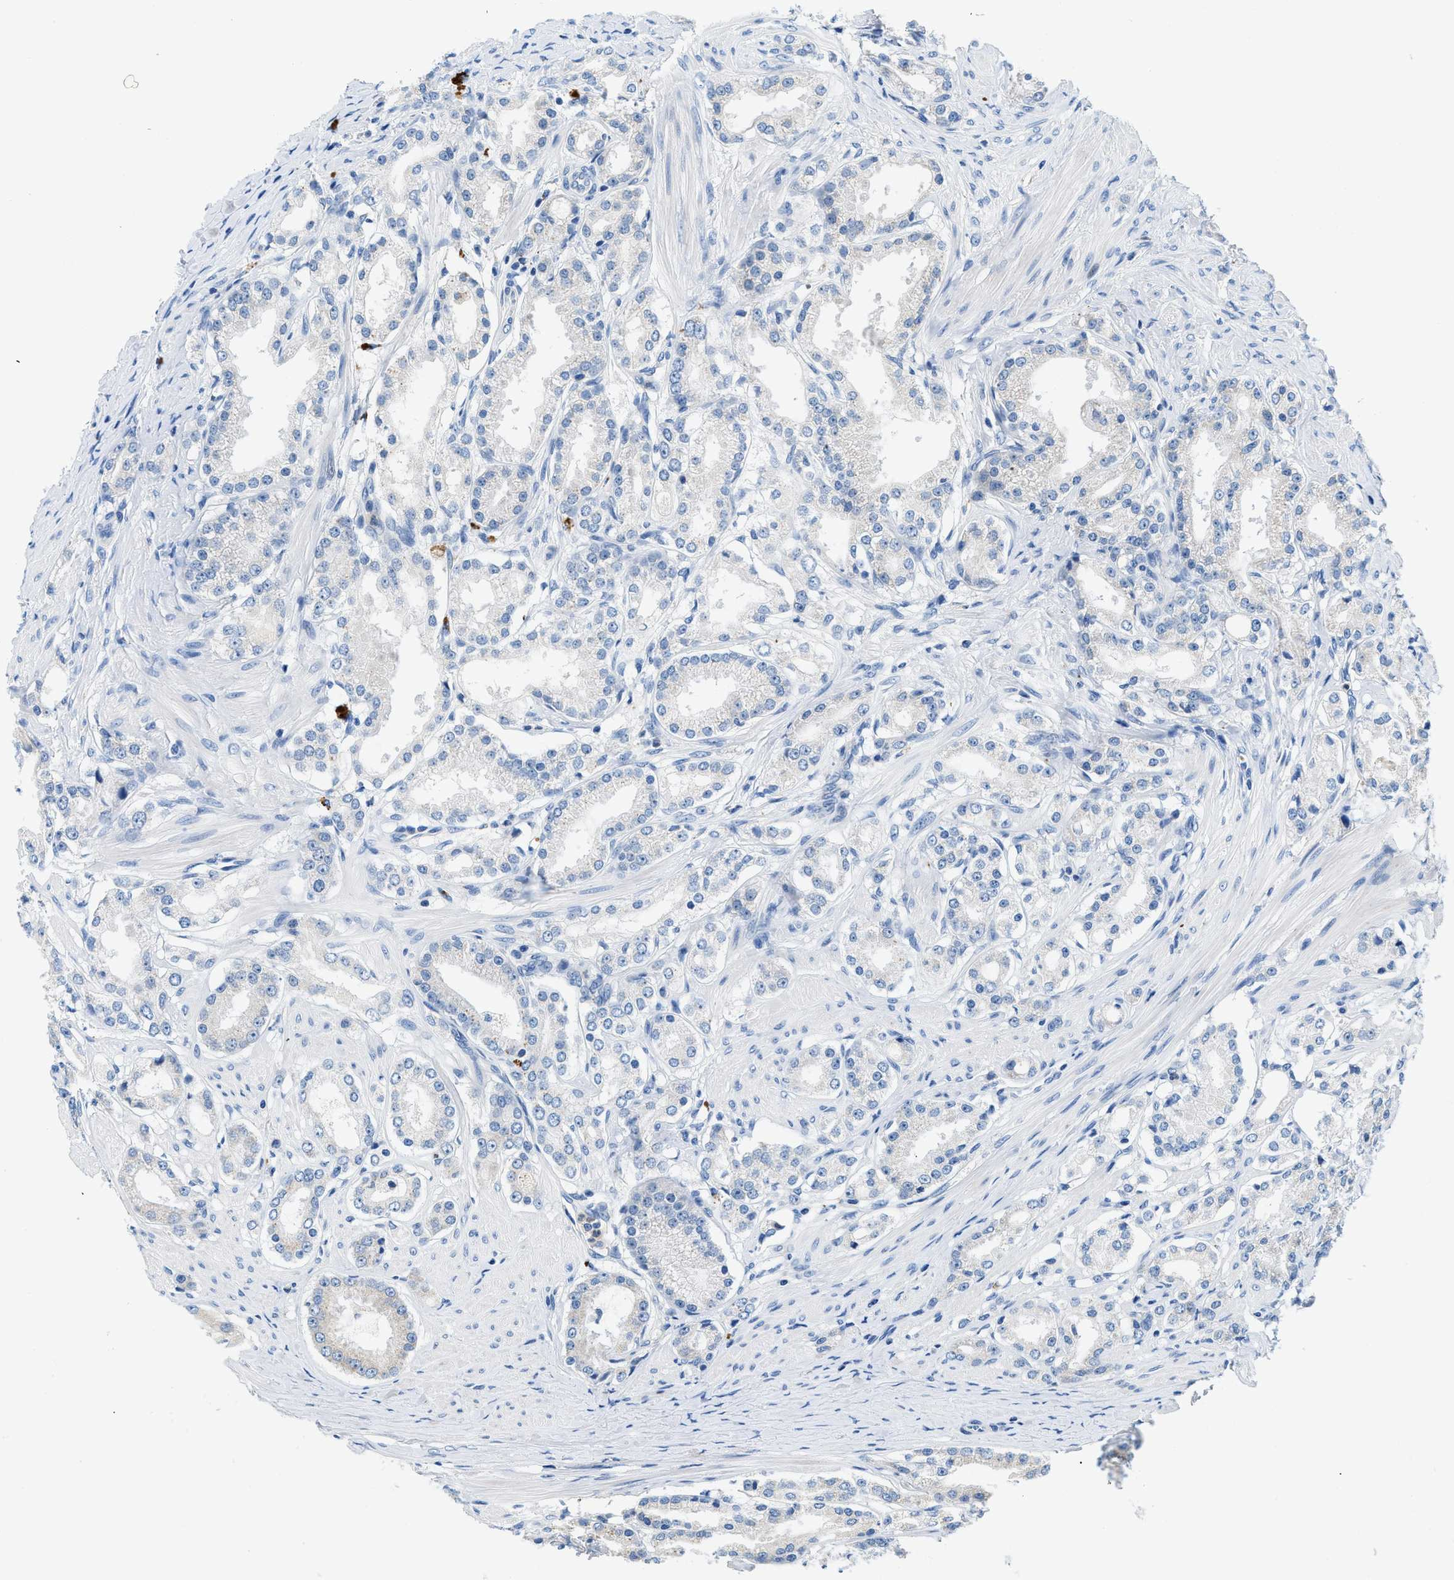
{"staining": {"intensity": "negative", "quantity": "none", "location": "none"}, "tissue": "prostate cancer", "cell_type": "Tumor cells", "image_type": "cancer", "snomed": [{"axis": "morphology", "description": "Adenocarcinoma, Low grade"}, {"axis": "topography", "description": "Prostate"}], "caption": "IHC of prostate cancer (low-grade adenocarcinoma) exhibits no positivity in tumor cells. (IHC, brightfield microscopy, high magnification).", "gene": "ADGRE3", "patient": {"sex": "male", "age": 63}}